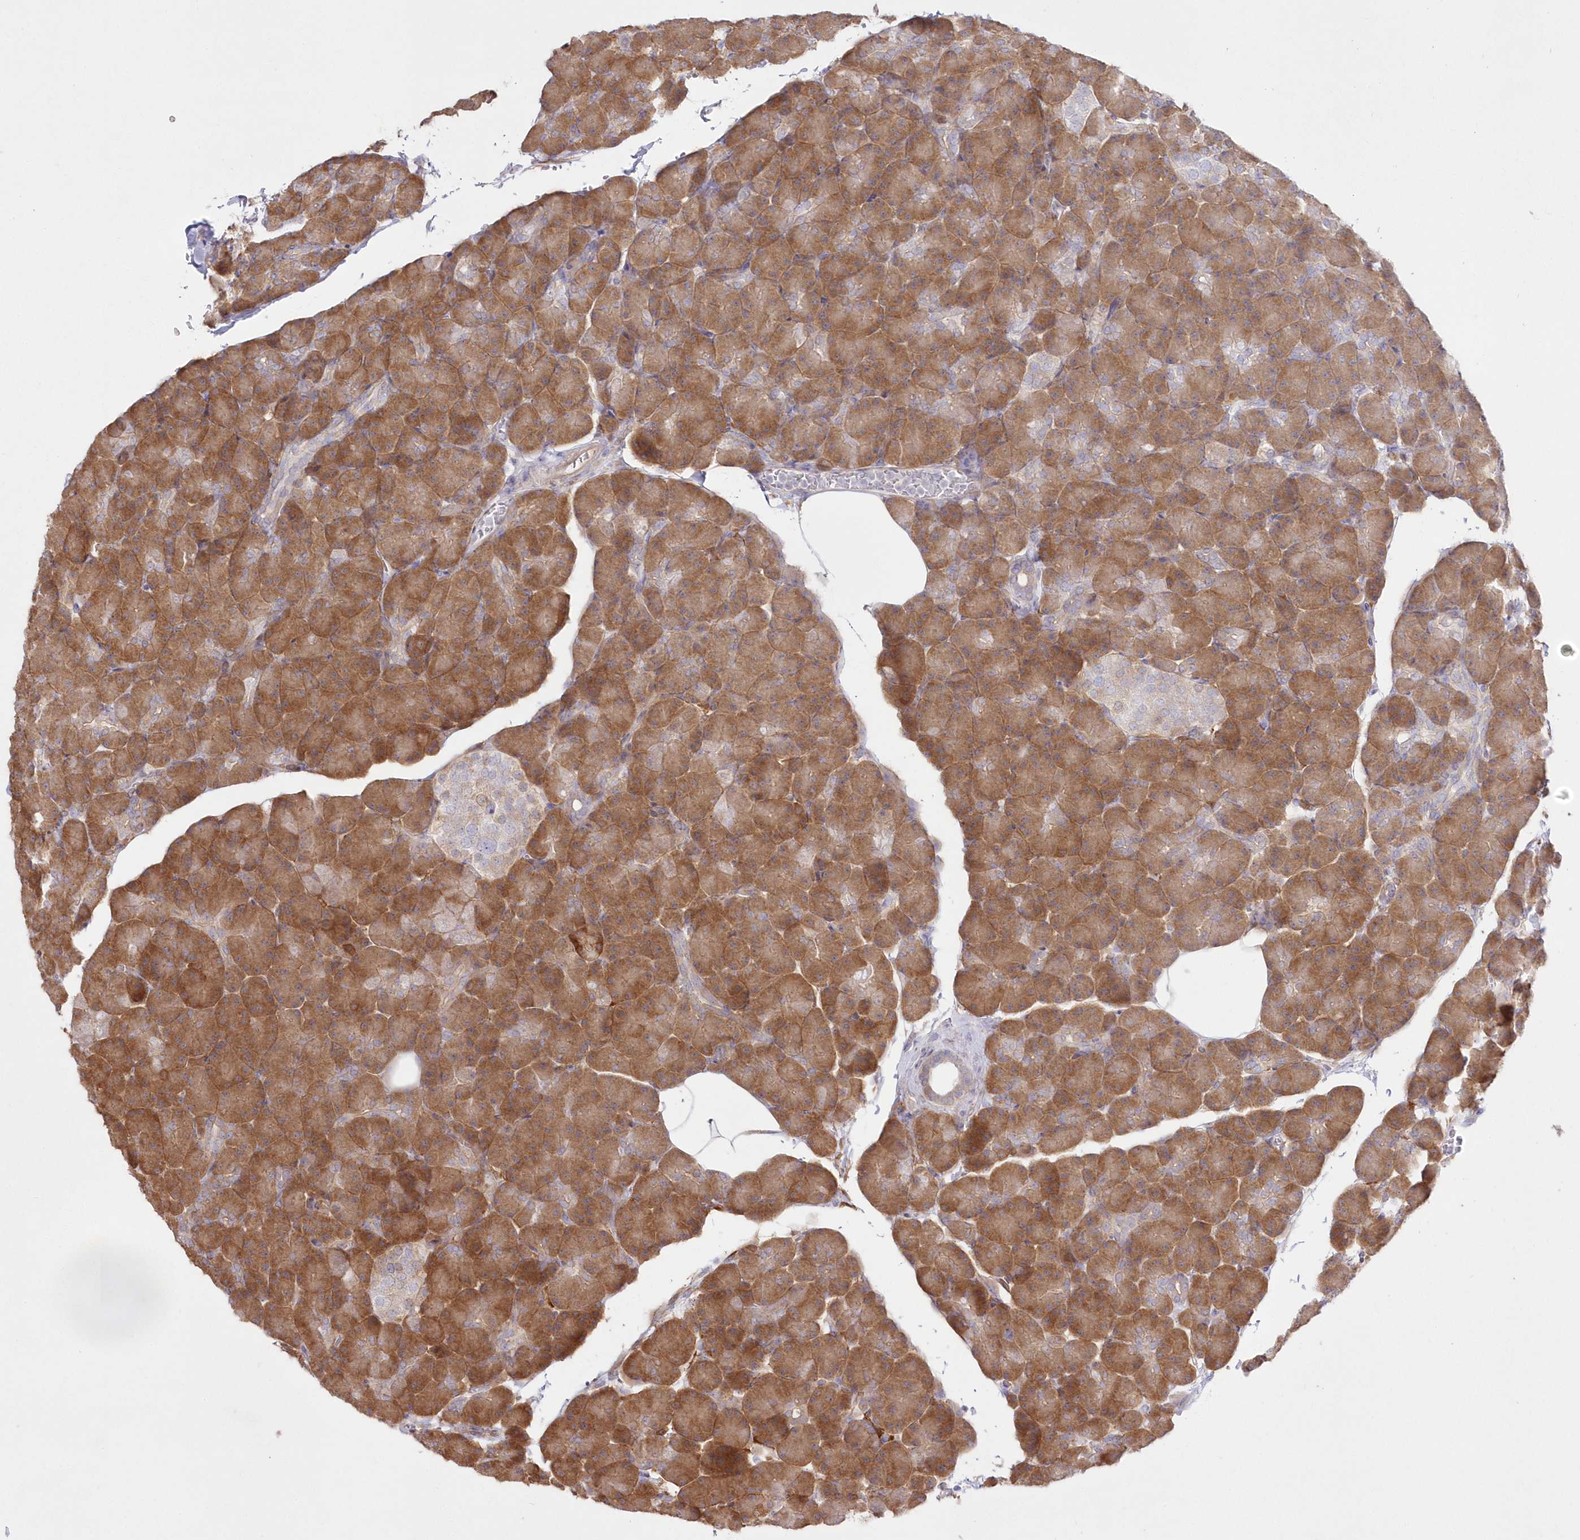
{"staining": {"intensity": "moderate", "quantity": ">75%", "location": "cytoplasmic/membranous"}, "tissue": "pancreas", "cell_type": "Exocrine glandular cells", "image_type": "normal", "snomed": [{"axis": "morphology", "description": "Normal tissue, NOS"}, {"axis": "topography", "description": "Pancreas"}], "caption": "Immunohistochemical staining of unremarkable pancreas shows moderate cytoplasmic/membranous protein positivity in about >75% of exocrine glandular cells.", "gene": "SH3PXD2B", "patient": {"sex": "female", "age": 43}}